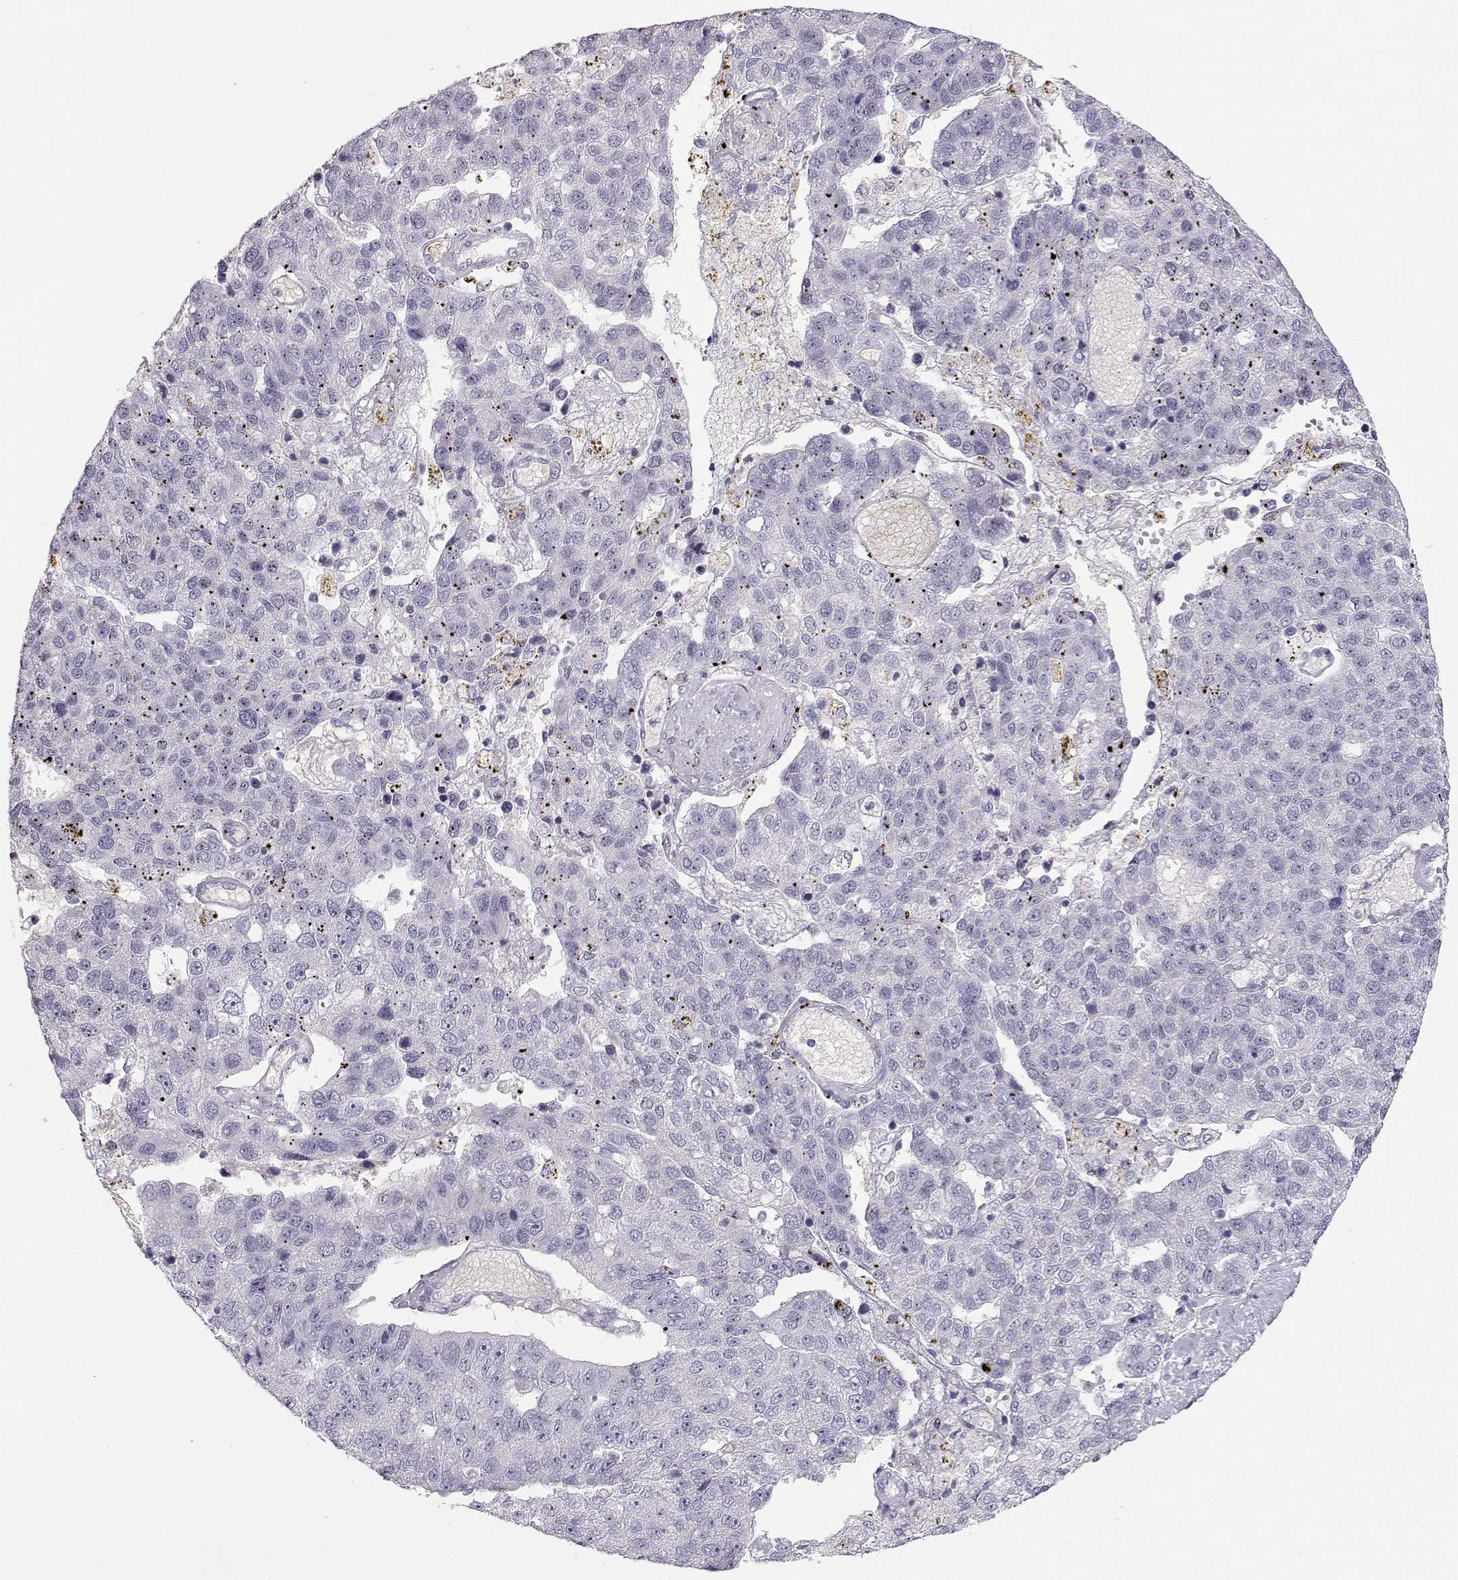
{"staining": {"intensity": "negative", "quantity": "none", "location": "none"}, "tissue": "pancreatic cancer", "cell_type": "Tumor cells", "image_type": "cancer", "snomed": [{"axis": "morphology", "description": "Adenocarcinoma, NOS"}, {"axis": "topography", "description": "Pancreas"}], "caption": "Immunohistochemical staining of human adenocarcinoma (pancreatic) displays no significant positivity in tumor cells.", "gene": "TTC26", "patient": {"sex": "female", "age": 61}}